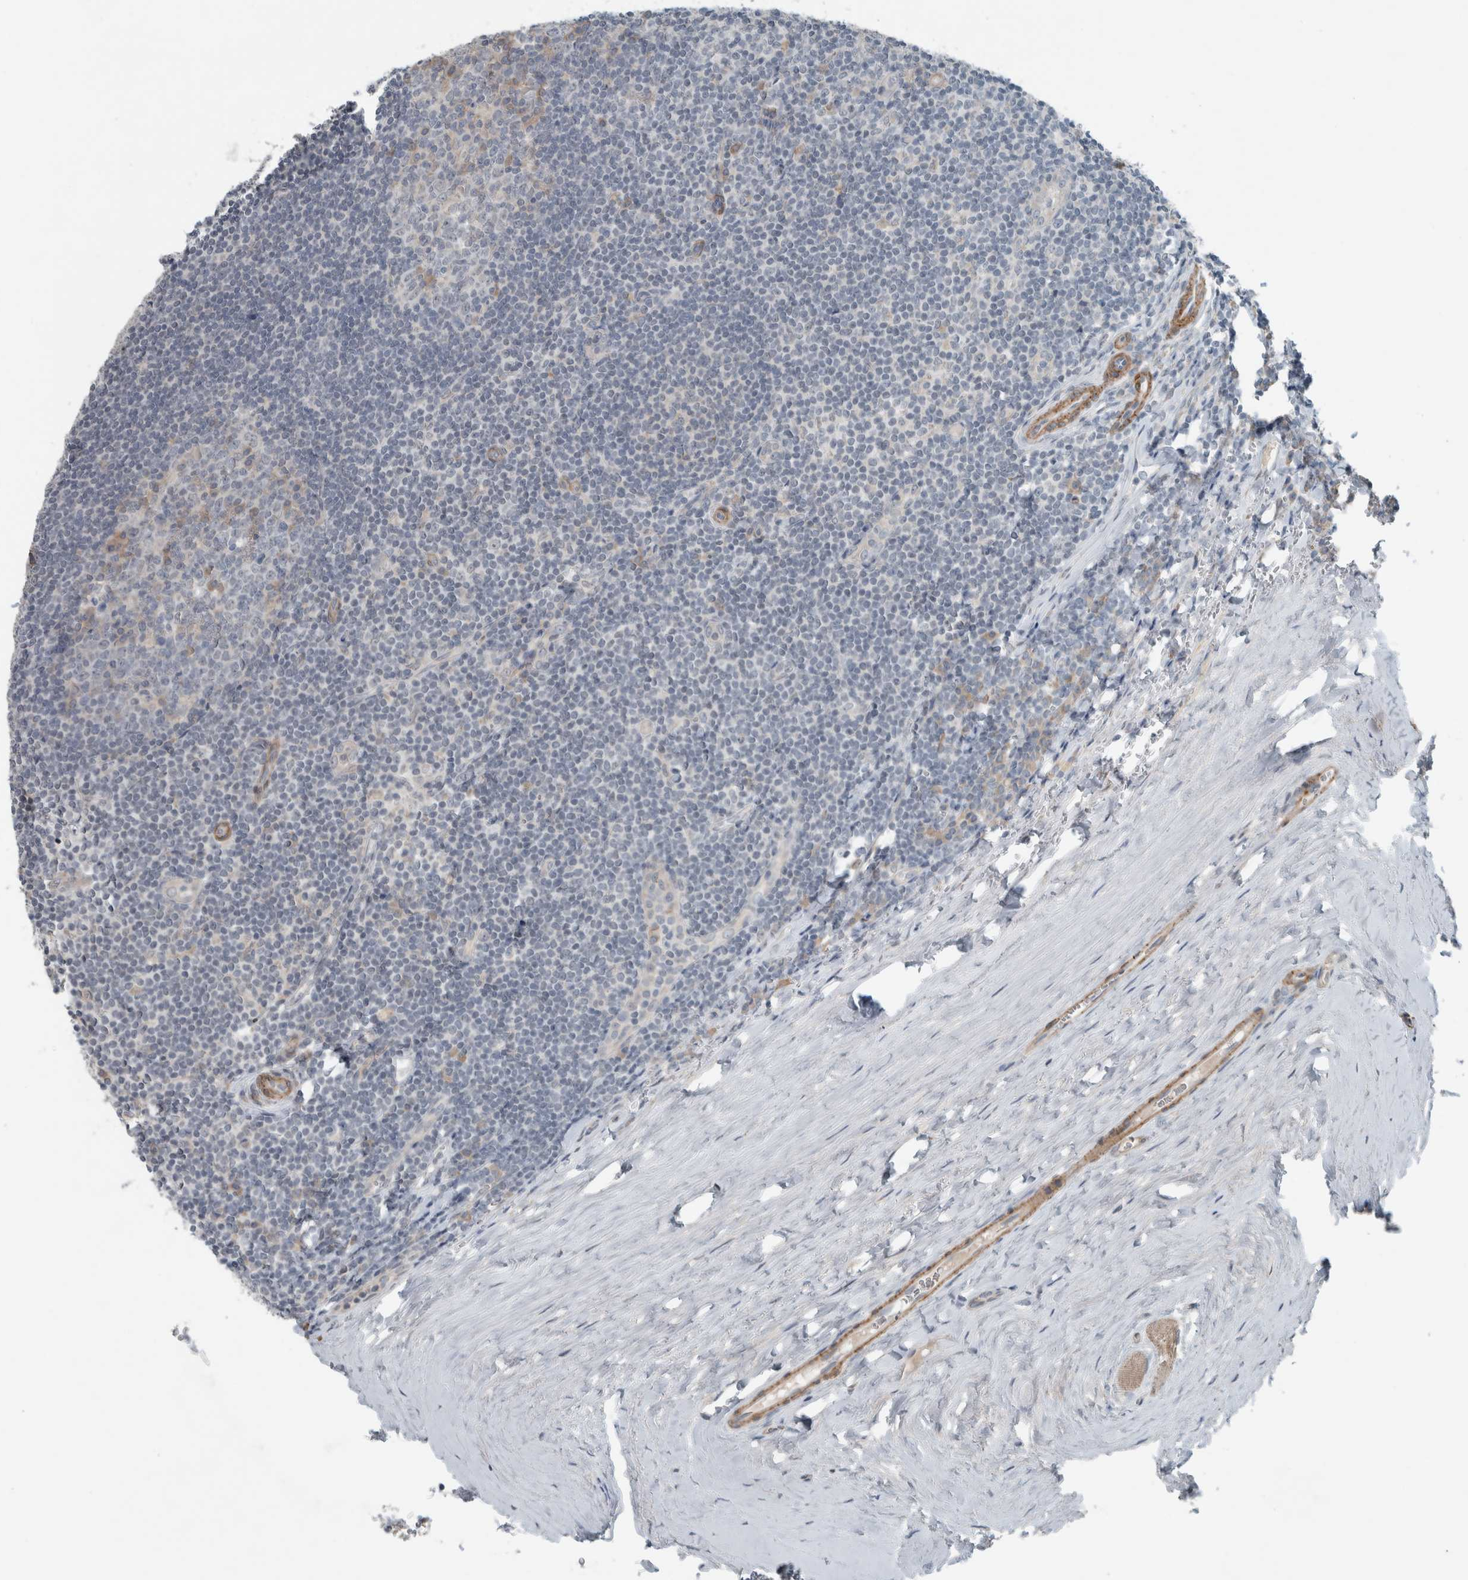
{"staining": {"intensity": "negative", "quantity": "none", "location": "none"}, "tissue": "tonsil", "cell_type": "Germinal center cells", "image_type": "normal", "snomed": [{"axis": "morphology", "description": "Normal tissue, NOS"}, {"axis": "topography", "description": "Tonsil"}], "caption": "Immunohistochemistry (IHC) histopathology image of normal tonsil: human tonsil stained with DAB (3,3'-diaminobenzidine) exhibits no significant protein staining in germinal center cells.", "gene": "JADE2", "patient": {"sex": "male", "age": 27}}